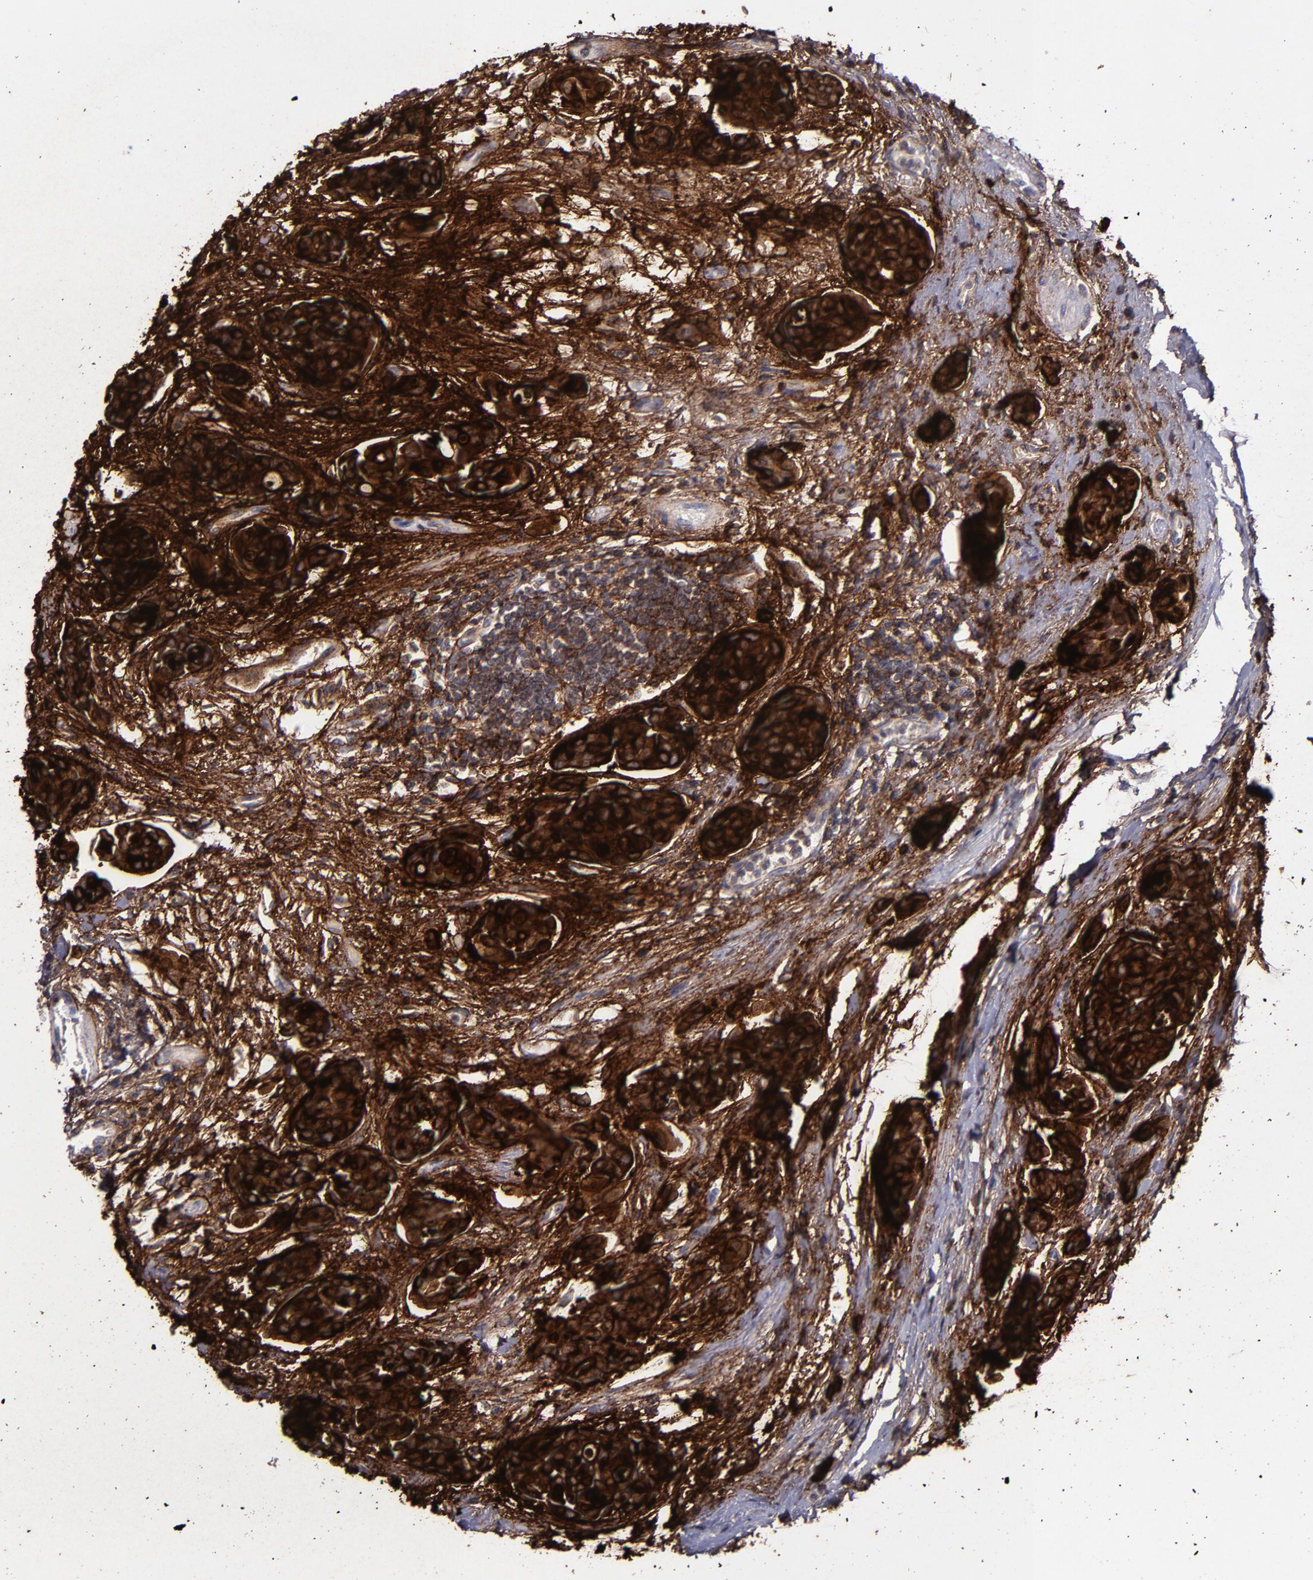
{"staining": {"intensity": "strong", "quantity": ">75%", "location": "cytoplasmic/membranous"}, "tissue": "urothelial cancer", "cell_type": "Tumor cells", "image_type": "cancer", "snomed": [{"axis": "morphology", "description": "Urothelial carcinoma, High grade"}, {"axis": "topography", "description": "Urinary bladder"}], "caption": "Urothelial cancer stained with immunohistochemistry displays strong cytoplasmic/membranous staining in about >75% of tumor cells.", "gene": "MFGE8", "patient": {"sex": "male", "age": 78}}